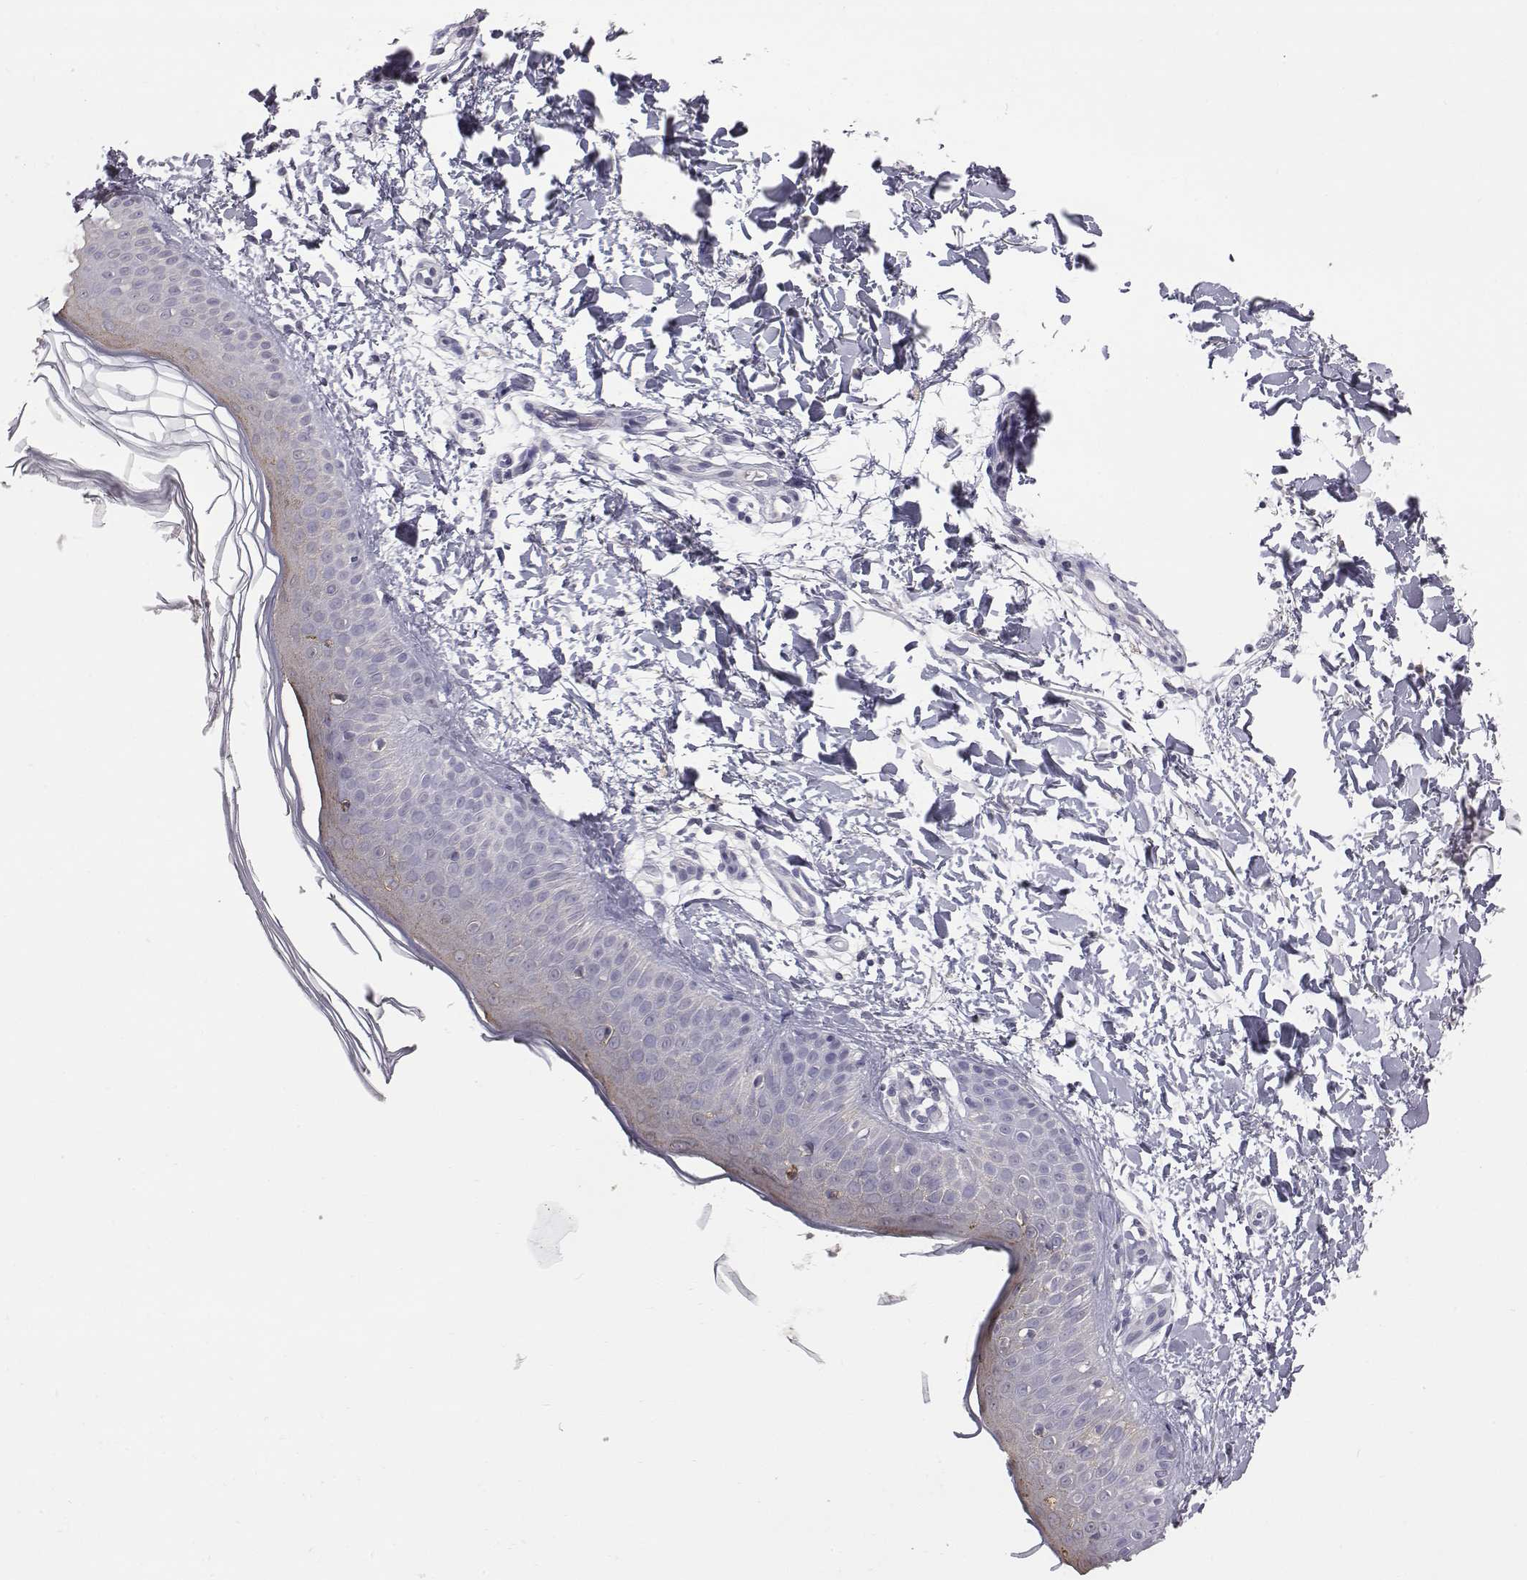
{"staining": {"intensity": "negative", "quantity": "none", "location": "none"}, "tissue": "skin", "cell_type": "Fibroblasts", "image_type": "normal", "snomed": [{"axis": "morphology", "description": "Normal tissue, NOS"}, {"axis": "topography", "description": "Skin"}], "caption": "The image exhibits no significant expression in fibroblasts of skin.", "gene": "C6orf58", "patient": {"sex": "female", "age": 62}}